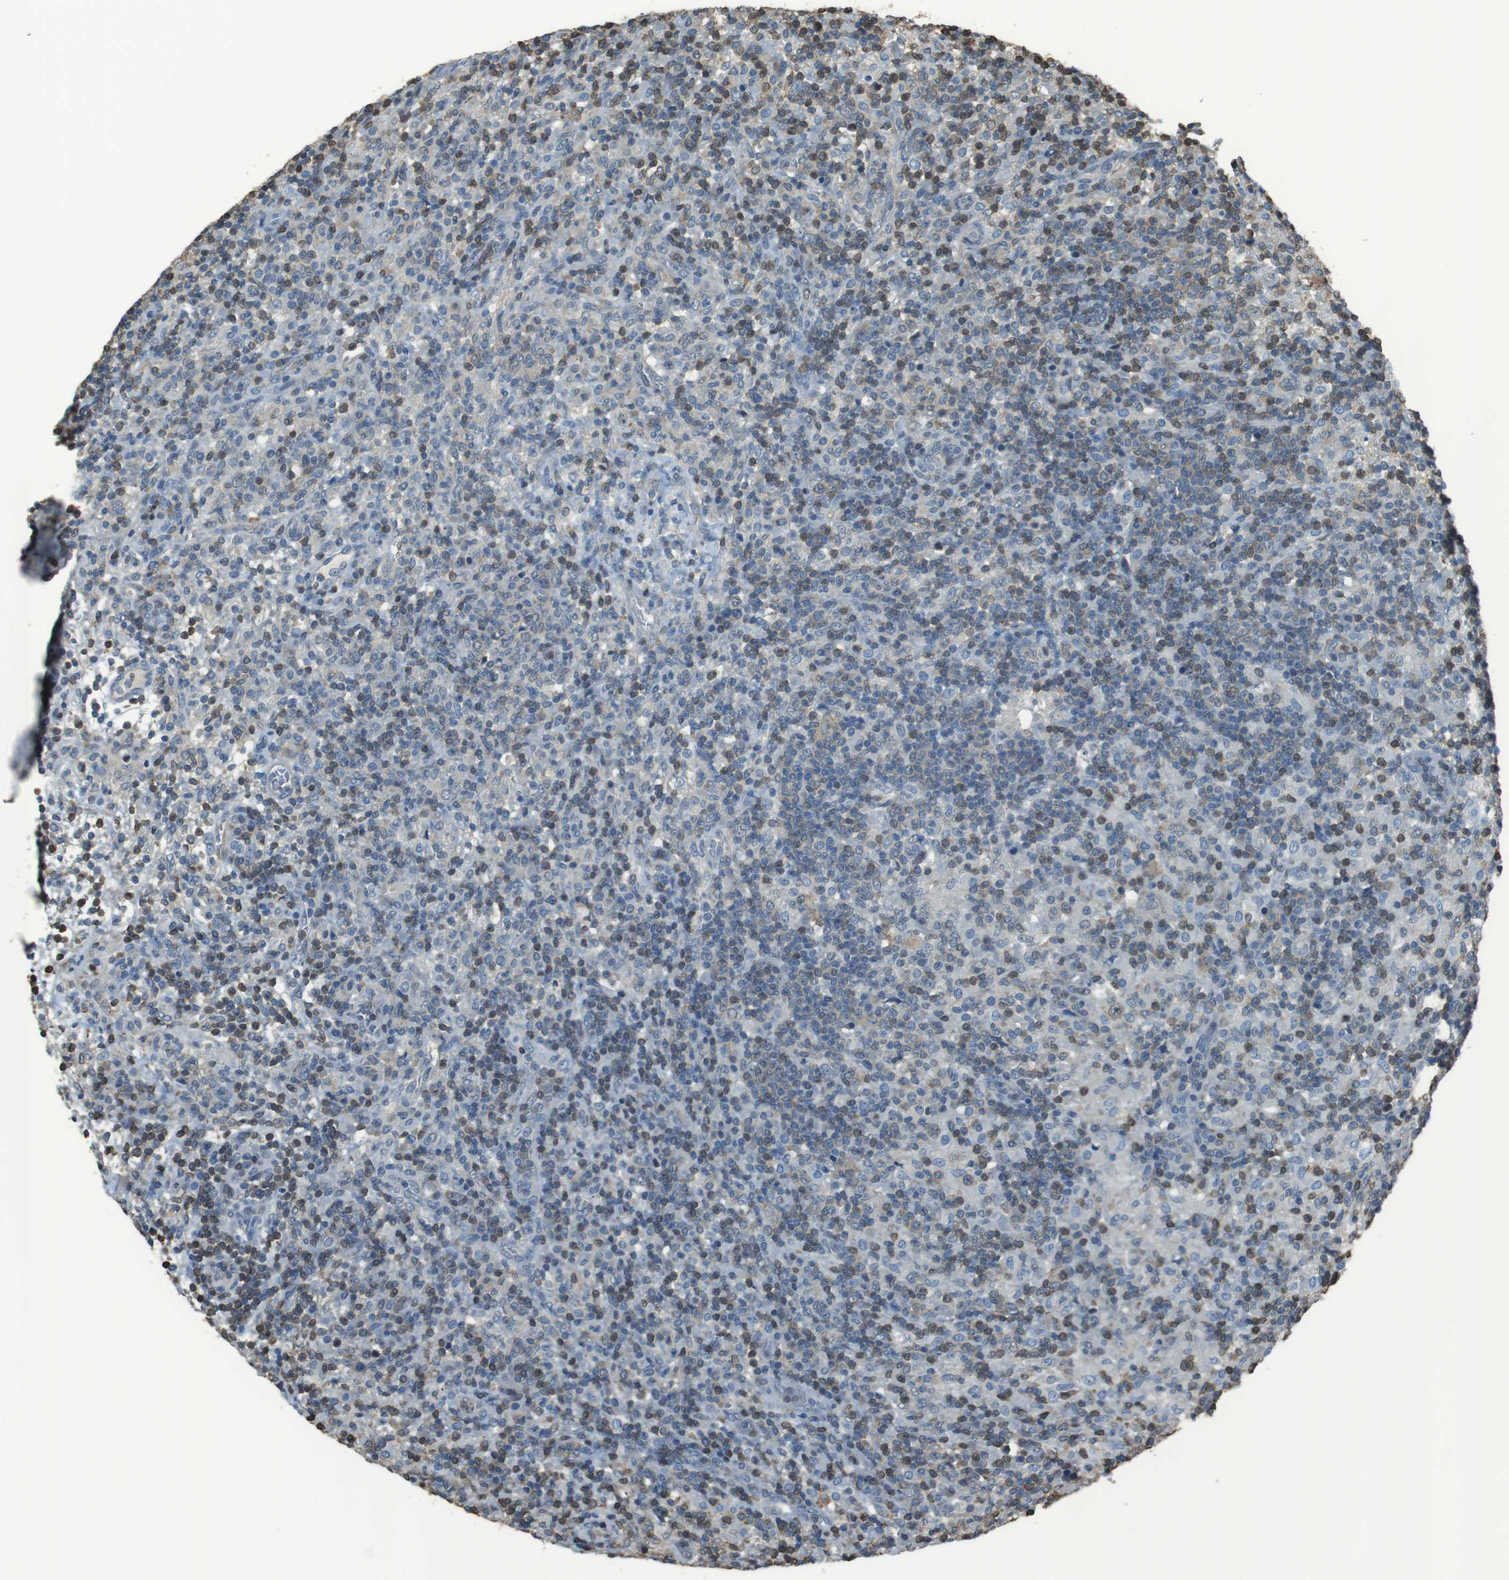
{"staining": {"intensity": "weak", "quantity": "25%-75%", "location": "cytoplasmic/membranous"}, "tissue": "lymphoma", "cell_type": "Tumor cells", "image_type": "cancer", "snomed": [{"axis": "morphology", "description": "Hodgkin's disease, NOS"}, {"axis": "topography", "description": "Lymph node"}], "caption": "Weak cytoplasmic/membranous protein positivity is identified in approximately 25%-75% of tumor cells in lymphoma.", "gene": "TWSG1", "patient": {"sex": "male", "age": 70}}